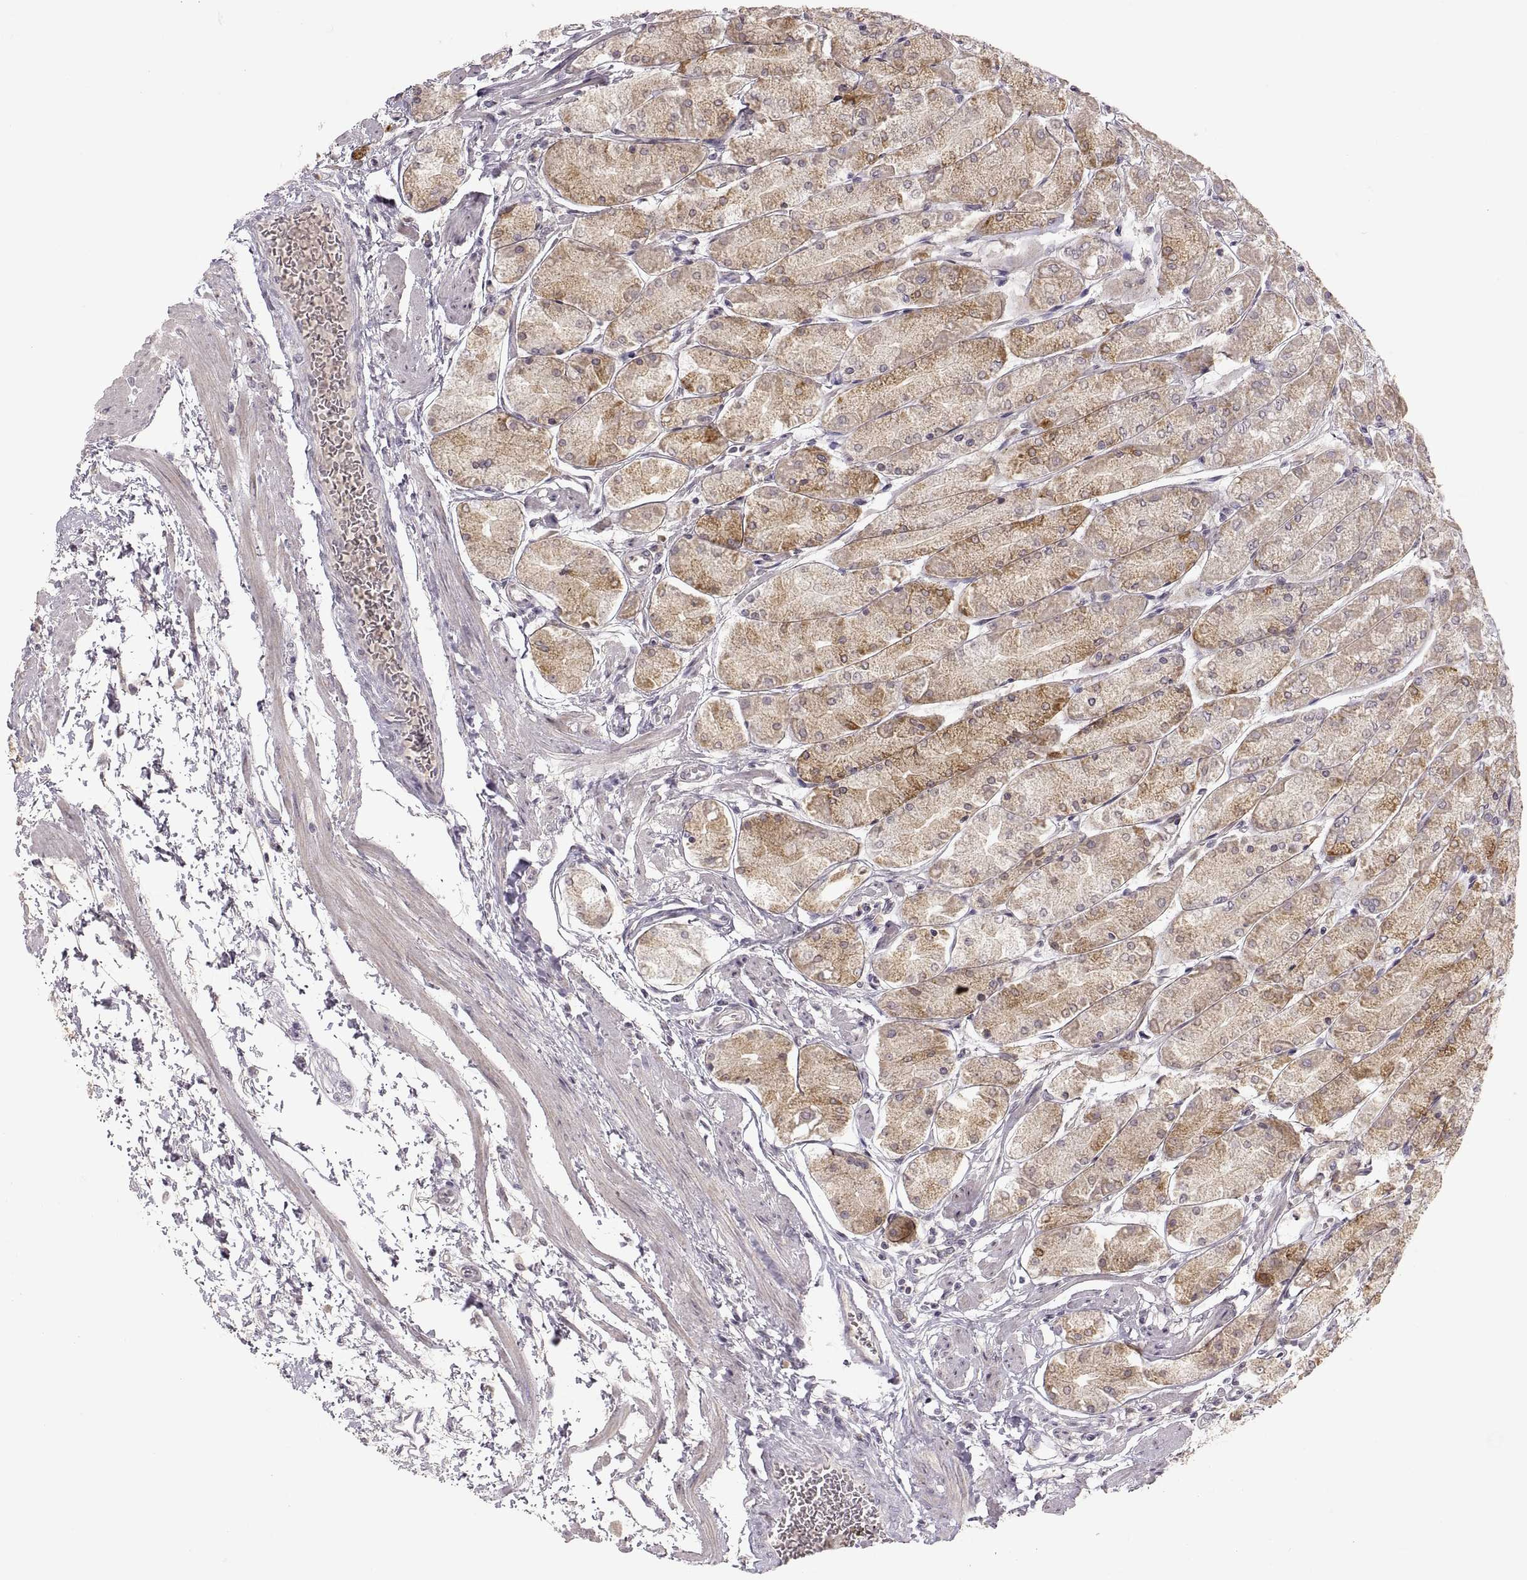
{"staining": {"intensity": "moderate", "quantity": "25%-75%", "location": "cytoplasmic/membranous"}, "tissue": "stomach", "cell_type": "Glandular cells", "image_type": "normal", "snomed": [{"axis": "morphology", "description": "Normal tissue, NOS"}, {"axis": "topography", "description": "Stomach, upper"}], "caption": "The micrograph demonstrates staining of unremarkable stomach, revealing moderate cytoplasmic/membranous protein staining (brown color) within glandular cells.", "gene": "HMGCR", "patient": {"sex": "male", "age": 60}}